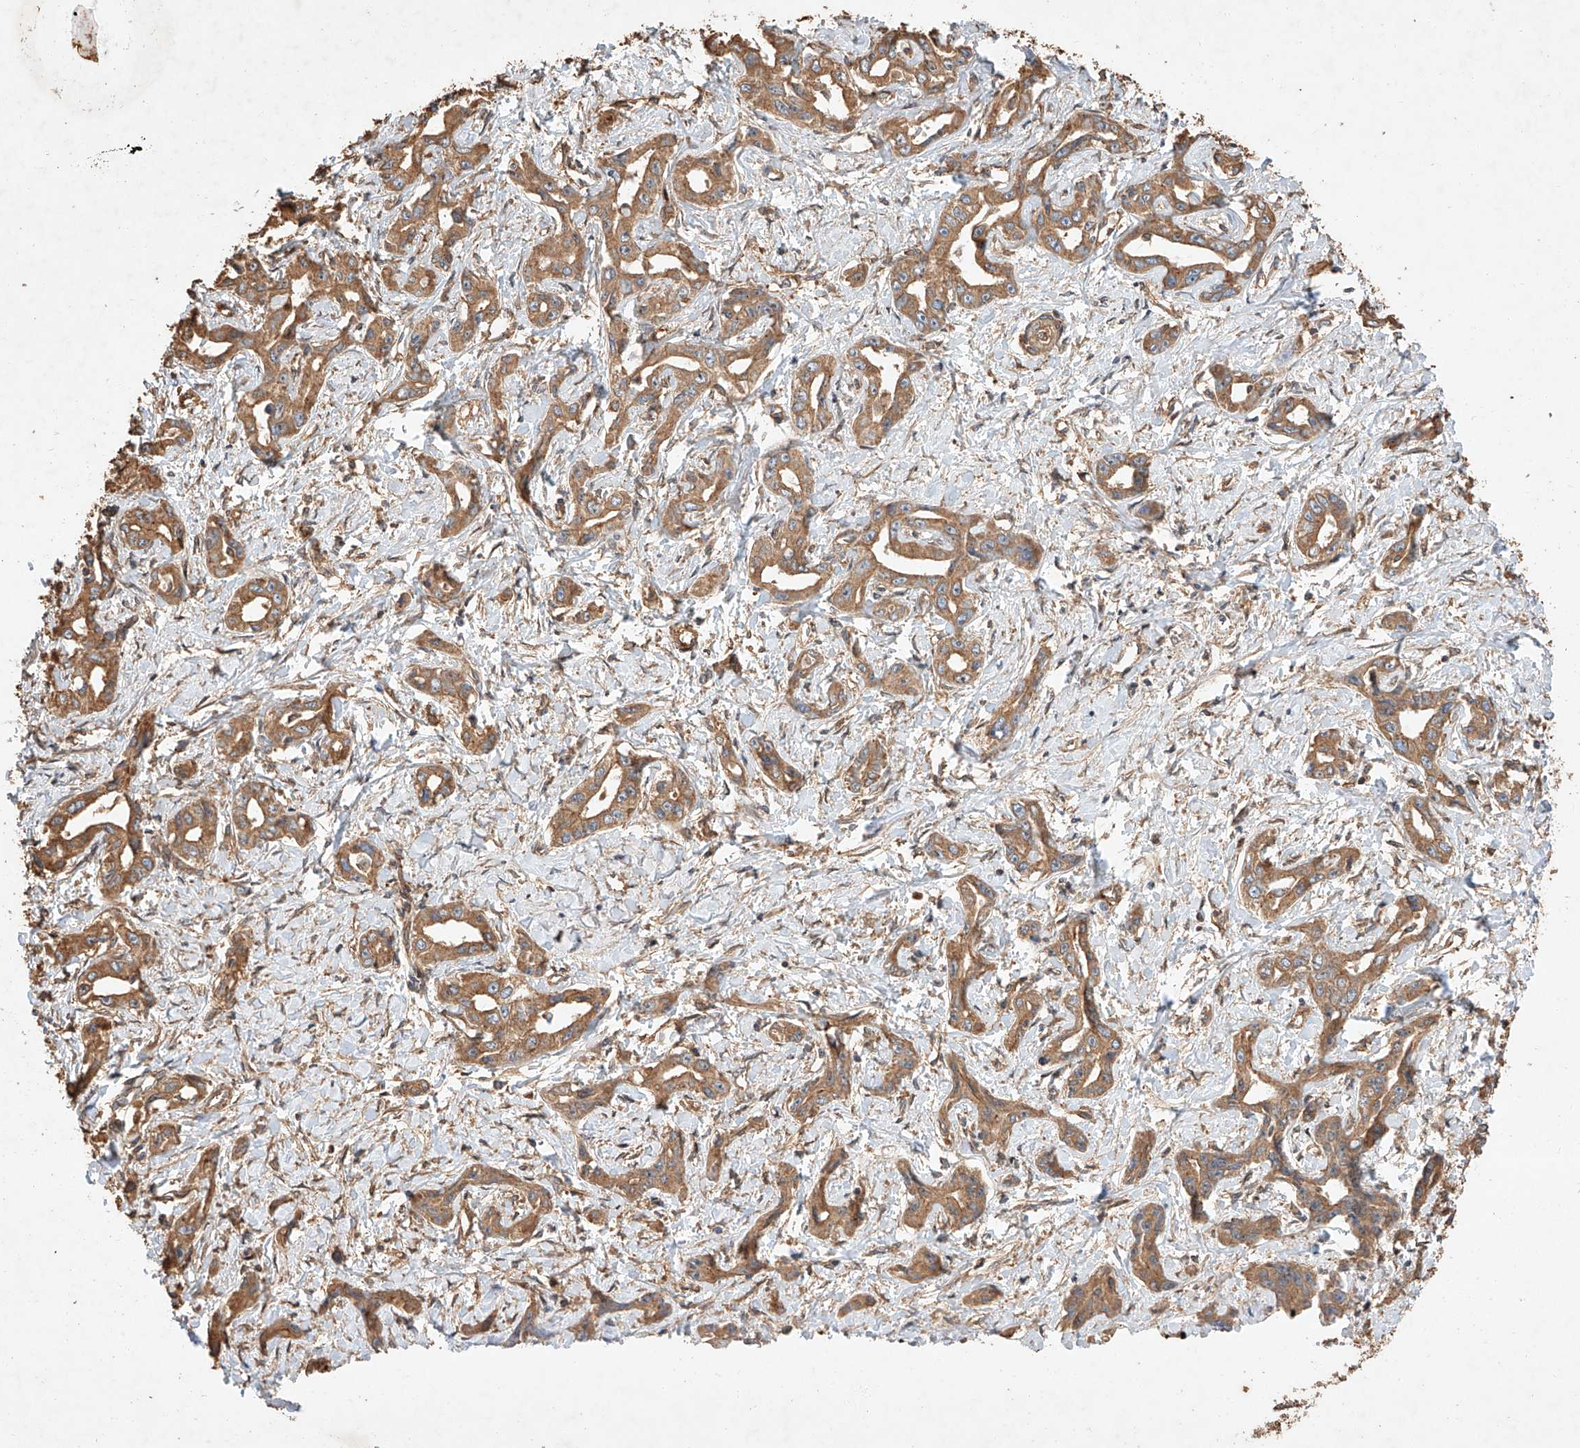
{"staining": {"intensity": "moderate", "quantity": ">75%", "location": "cytoplasmic/membranous"}, "tissue": "liver cancer", "cell_type": "Tumor cells", "image_type": "cancer", "snomed": [{"axis": "morphology", "description": "Cholangiocarcinoma"}, {"axis": "topography", "description": "Liver"}], "caption": "About >75% of tumor cells in liver cancer display moderate cytoplasmic/membranous protein positivity as visualized by brown immunohistochemical staining.", "gene": "GHDC", "patient": {"sex": "male", "age": 59}}